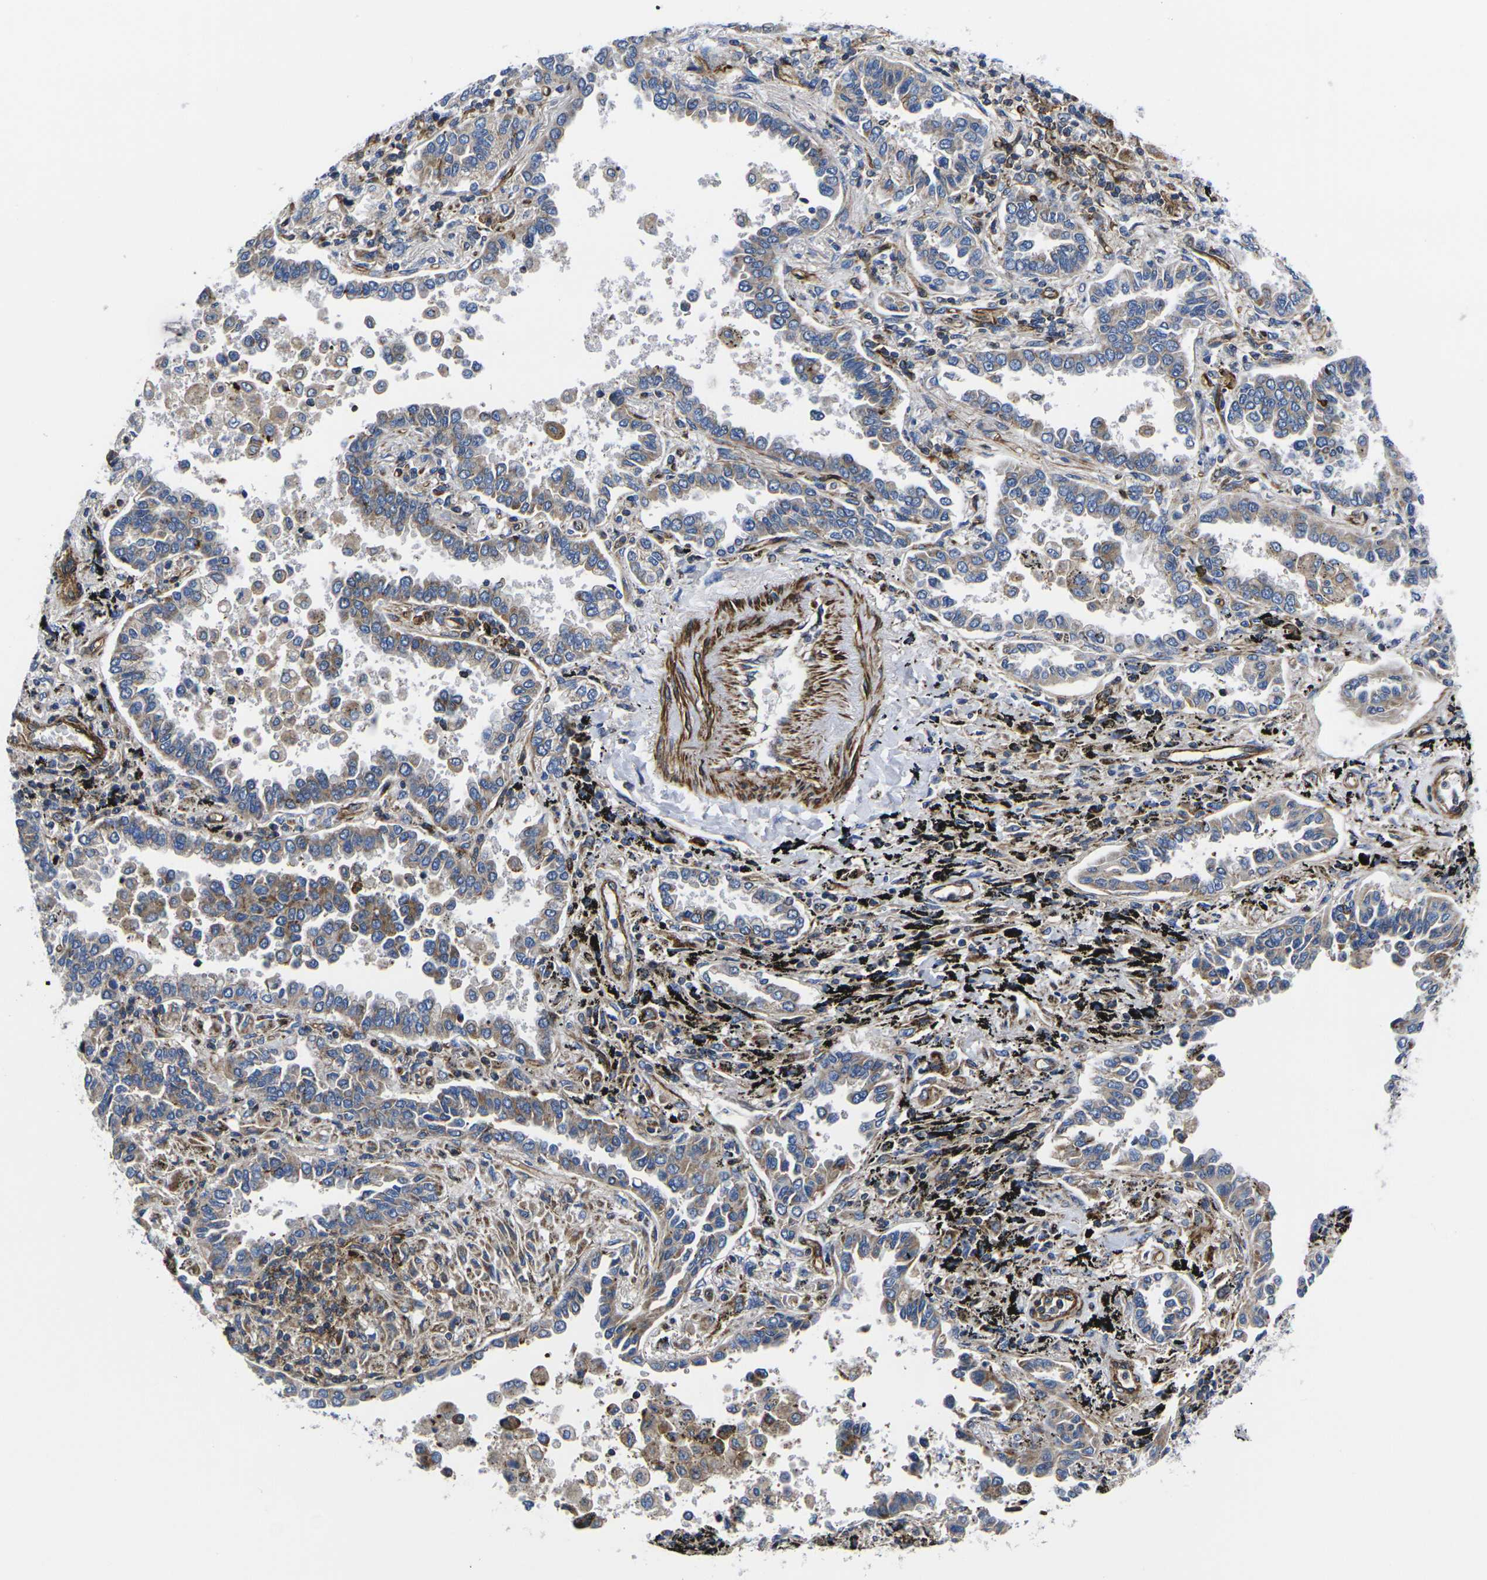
{"staining": {"intensity": "moderate", "quantity": ">75%", "location": "cytoplasmic/membranous"}, "tissue": "lung cancer", "cell_type": "Tumor cells", "image_type": "cancer", "snomed": [{"axis": "morphology", "description": "Normal tissue, NOS"}, {"axis": "morphology", "description": "Adenocarcinoma, NOS"}, {"axis": "topography", "description": "Lung"}], "caption": "Immunohistochemistry (IHC) staining of lung cancer (adenocarcinoma), which displays medium levels of moderate cytoplasmic/membranous staining in about >75% of tumor cells indicating moderate cytoplasmic/membranous protein staining. The staining was performed using DAB (brown) for protein detection and nuclei were counterstained in hematoxylin (blue).", "gene": "GPR4", "patient": {"sex": "male", "age": 59}}